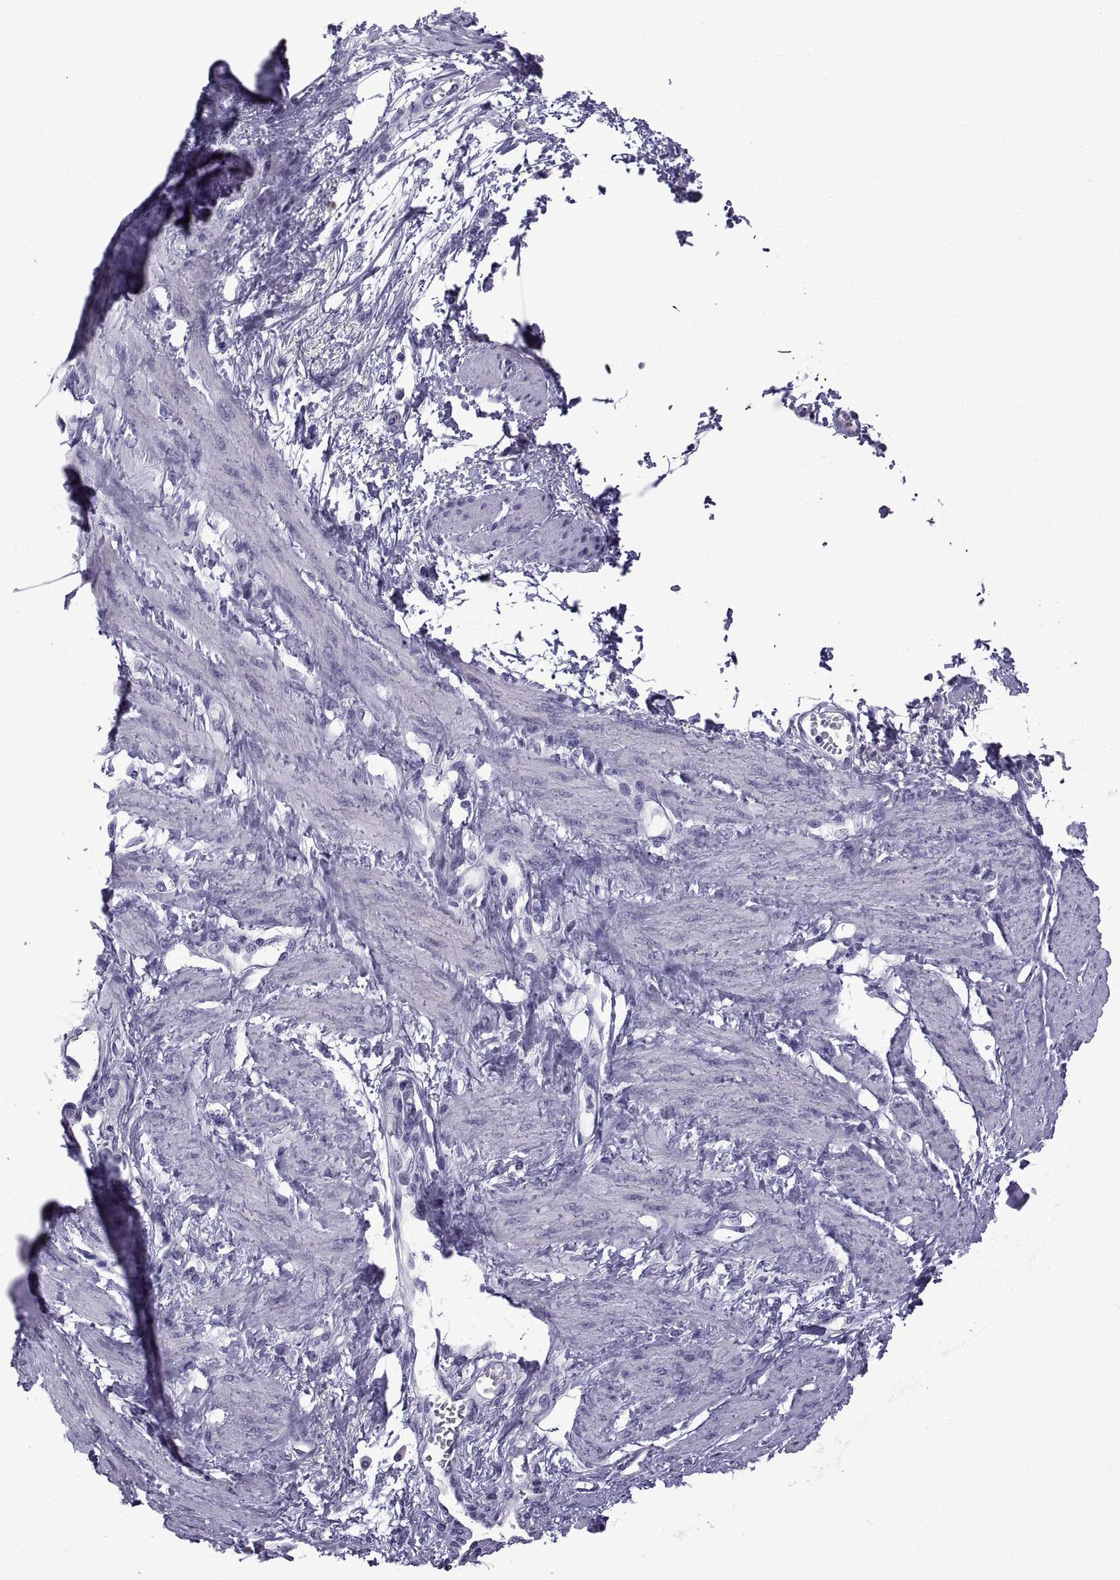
{"staining": {"intensity": "negative", "quantity": "none", "location": "none"}, "tissue": "smooth muscle", "cell_type": "Smooth muscle cells", "image_type": "normal", "snomed": [{"axis": "morphology", "description": "Normal tissue, NOS"}, {"axis": "topography", "description": "Smooth muscle"}, {"axis": "topography", "description": "Uterus"}], "caption": "Immunohistochemistry (IHC) of benign smooth muscle exhibits no expression in smooth muscle cells.", "gene": "SPDYE10", "patient": {"sex": "female", "age": 39}}